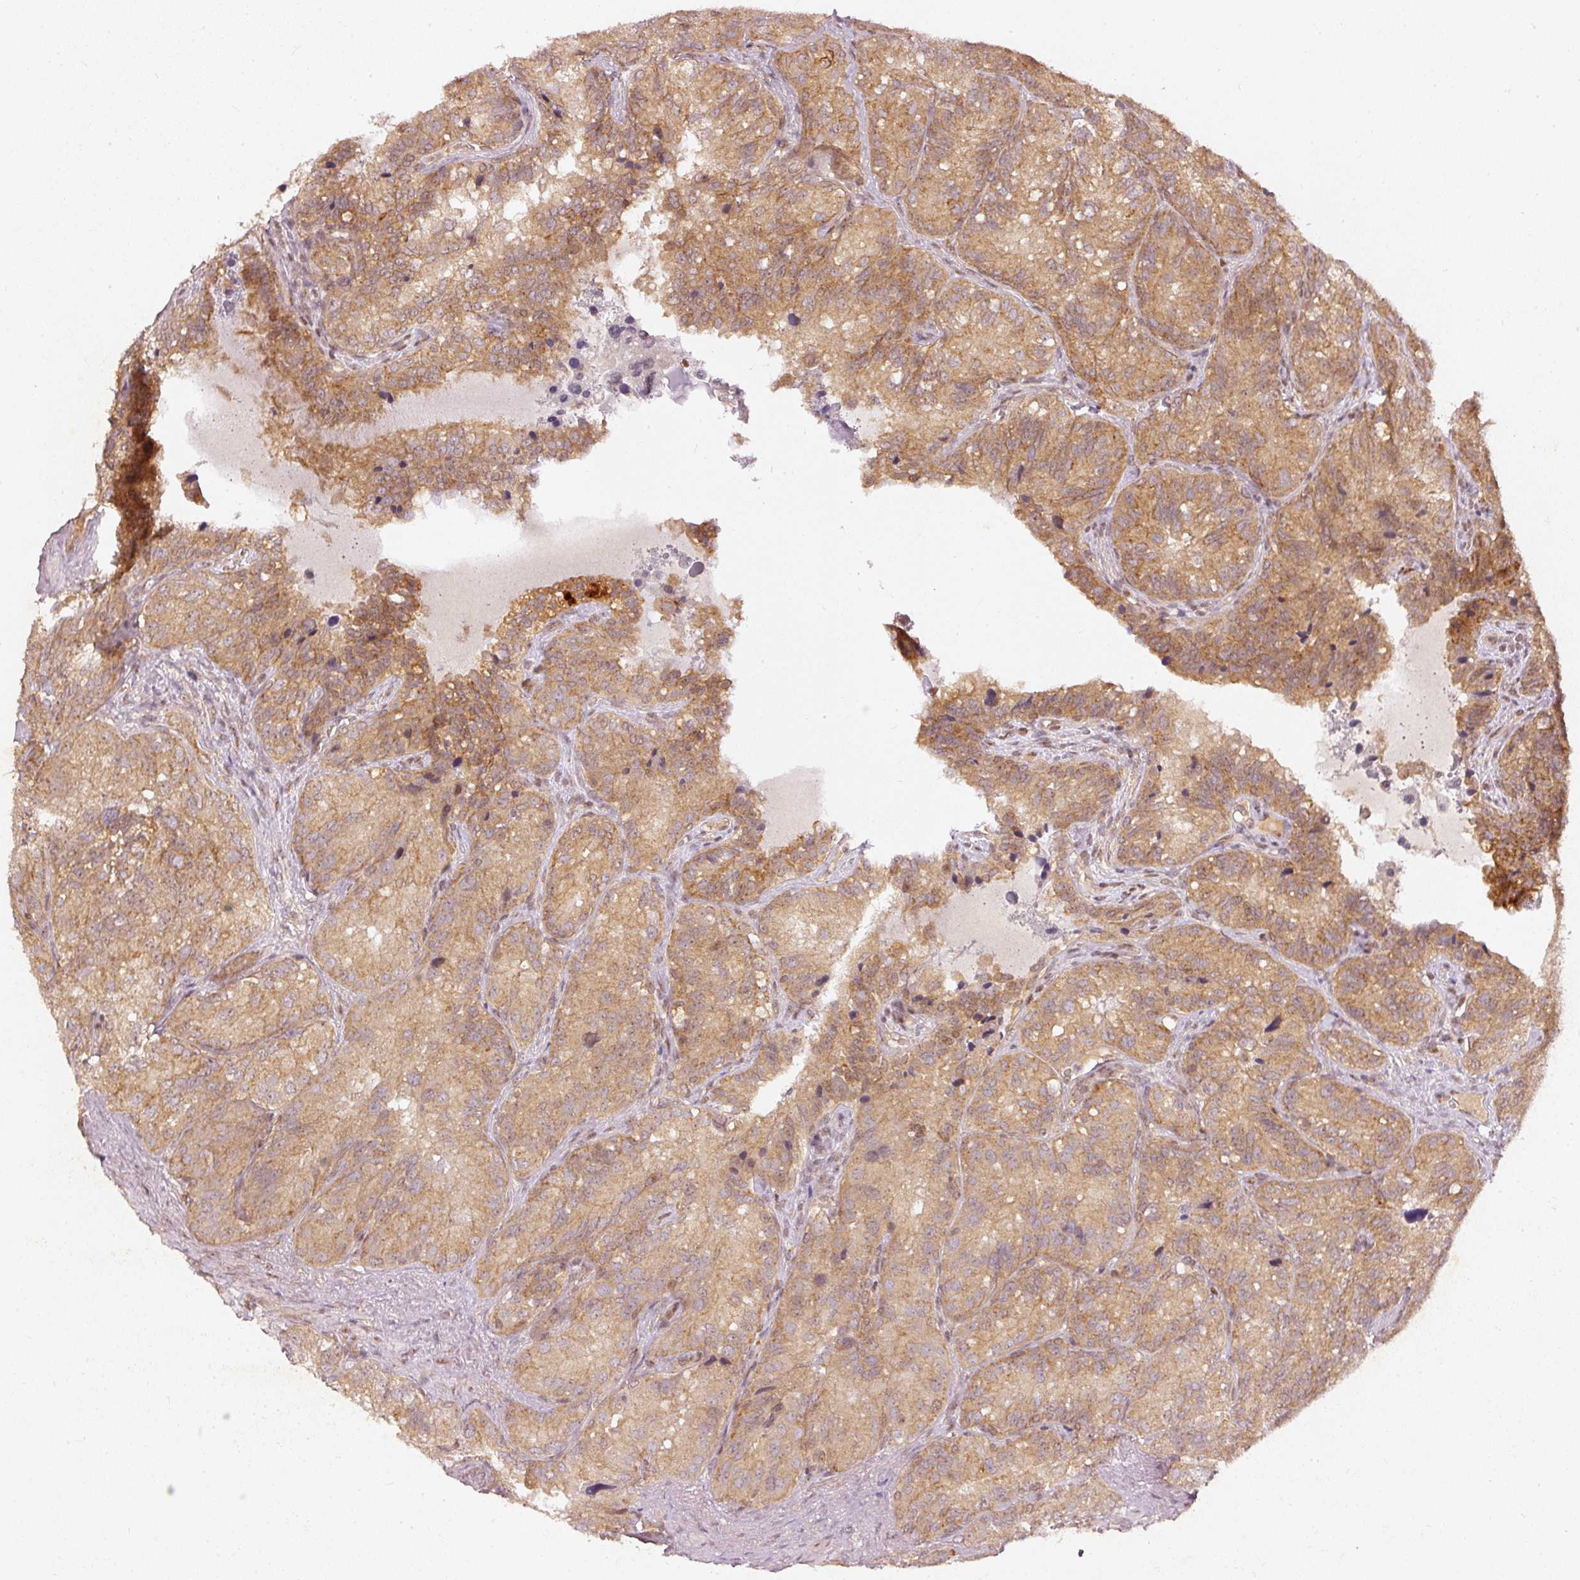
{"staining": {"intensity": "moderate", "quantity": ">75%", "location": "cytoplasmic/membranous"}, "tissue": "seminal vesicle", "cell_type": "Glandular cells", "image_type": "normal", "snomed": [{"axis": "morphology", "description": "Normal tissue, NOS"}, {"axis": "topography", "description": "Seminal veicle"}], "caption": "Brown immunohistochemical staining in benign human seminal vesicle exhibits moderate cytoplasmic/membranous expression in about >75% of glandular cells.", "gene": "ZNF580", "patient": {"sex": "male", "age": 69}}